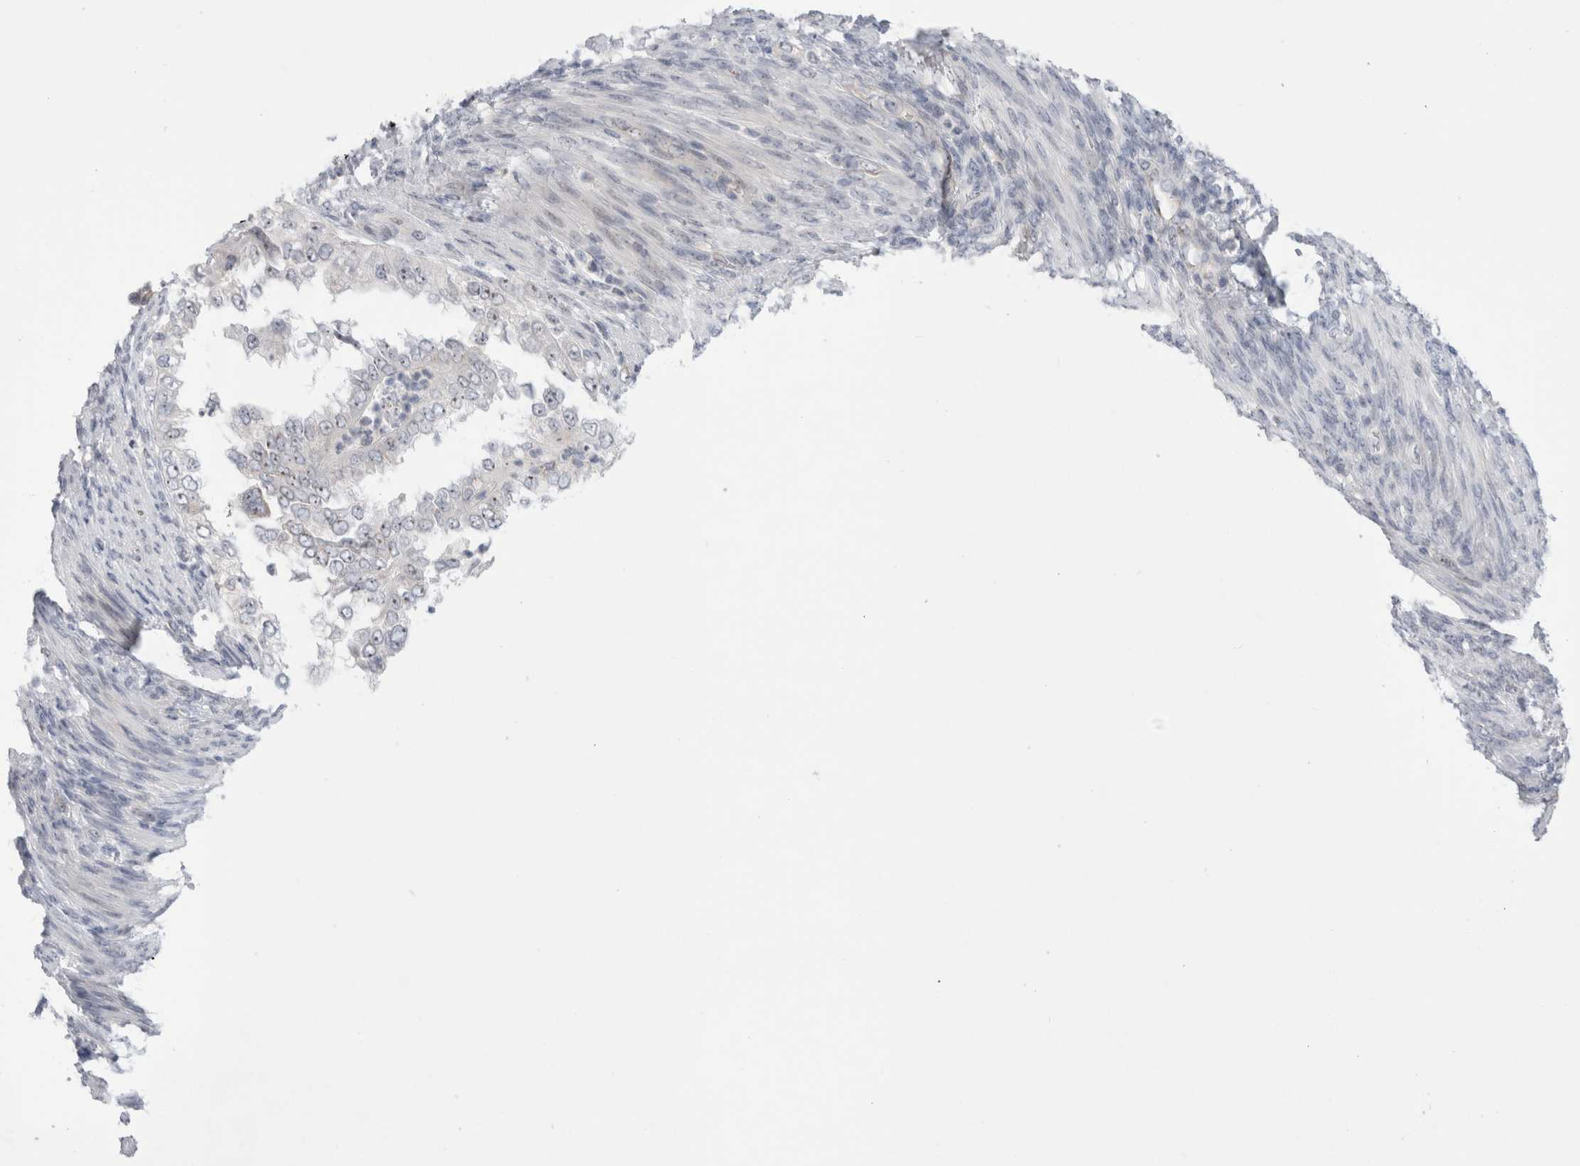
{"staining": {"intensity": "weak", "quantity": ">75%", "location": "nuclear"}, "tissue": "endometrial cancer", "cell_type": "Tumor cells", "image_type": "cancer", "snomed": [{"axis": "morphology", "description": "Adenocarcinoma, NOS"}, {"axis": "topography", "description": "Endometrium"}], "caption": "Weak nuclear protein expression is appreciated in about >75% of tumor cells in endometrial cancer (adenocarcinoma). The staining was performed using DAB (3,3'-diaminobenzidine), with brown indicating positive protein expression. Nuclei are stained blue with hematoxylin.", "gene": "CERS5", "patient": {"sex": "female", "age": 85}}